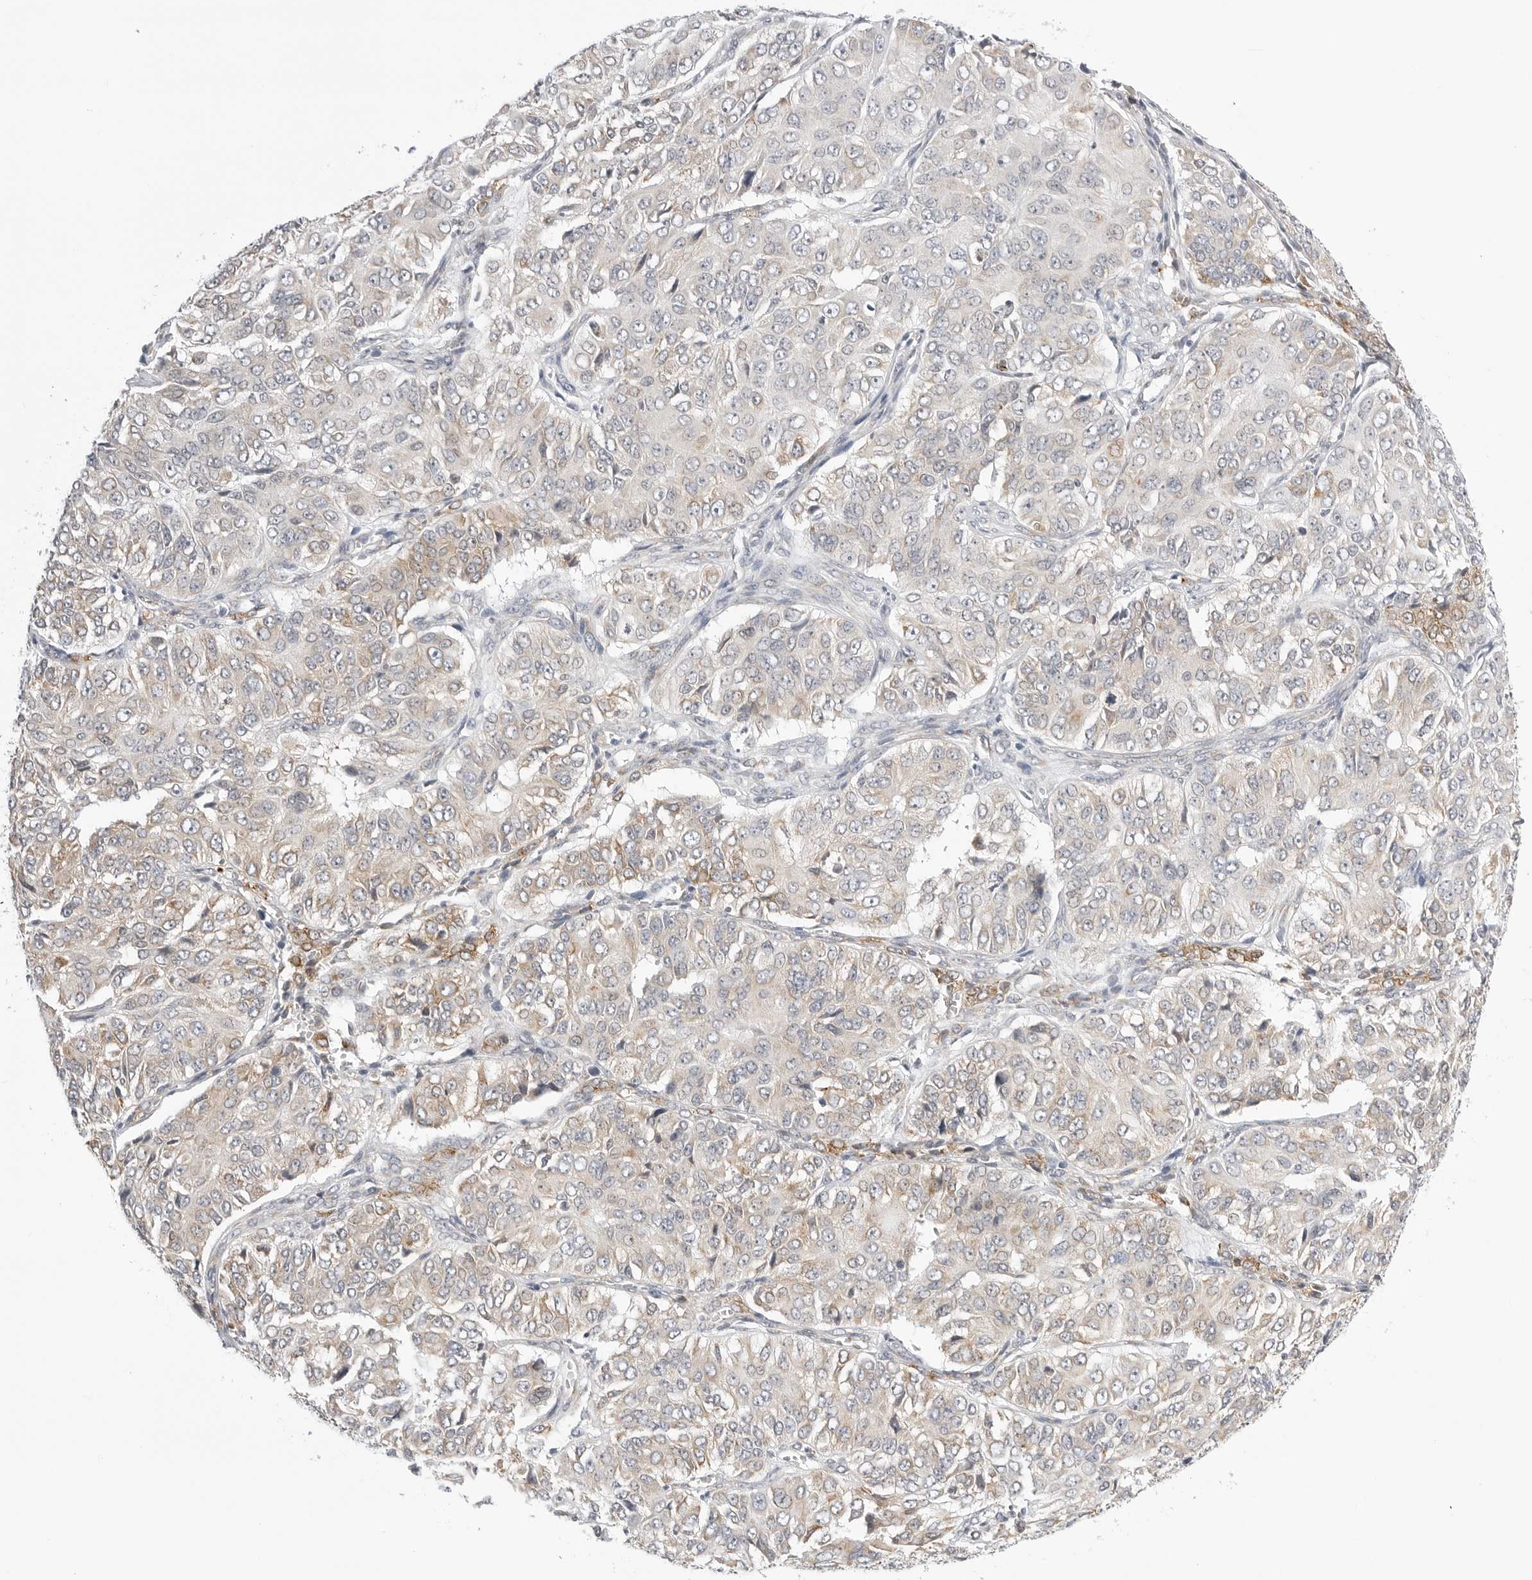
{"staining": {"intensity": "weak", "quantity": "25%-75%", "location": "cytoplasmic/membranous"}, "tissue": "ovarian cancer", "cell_type": "Tumor cells", "image_type": "cancer", "snomed": [{"axis": "morphology", "description": "Carcinoma, endometroid"}, {"axis": "topography", "description": "Ovary"}], "caption": "Ovarian endometroid carcinoma tissue demonstrates weak cytoplasmic/membranous staining in about 25%-75% of tumor cells, visualized by immunohistochemistry. (DAB (3,3'-diaminobenzidine) IHC with brightfield microscopy, high magnification).", "gene": "RPN1", "patient": {"sex": "female", "age": 51}}